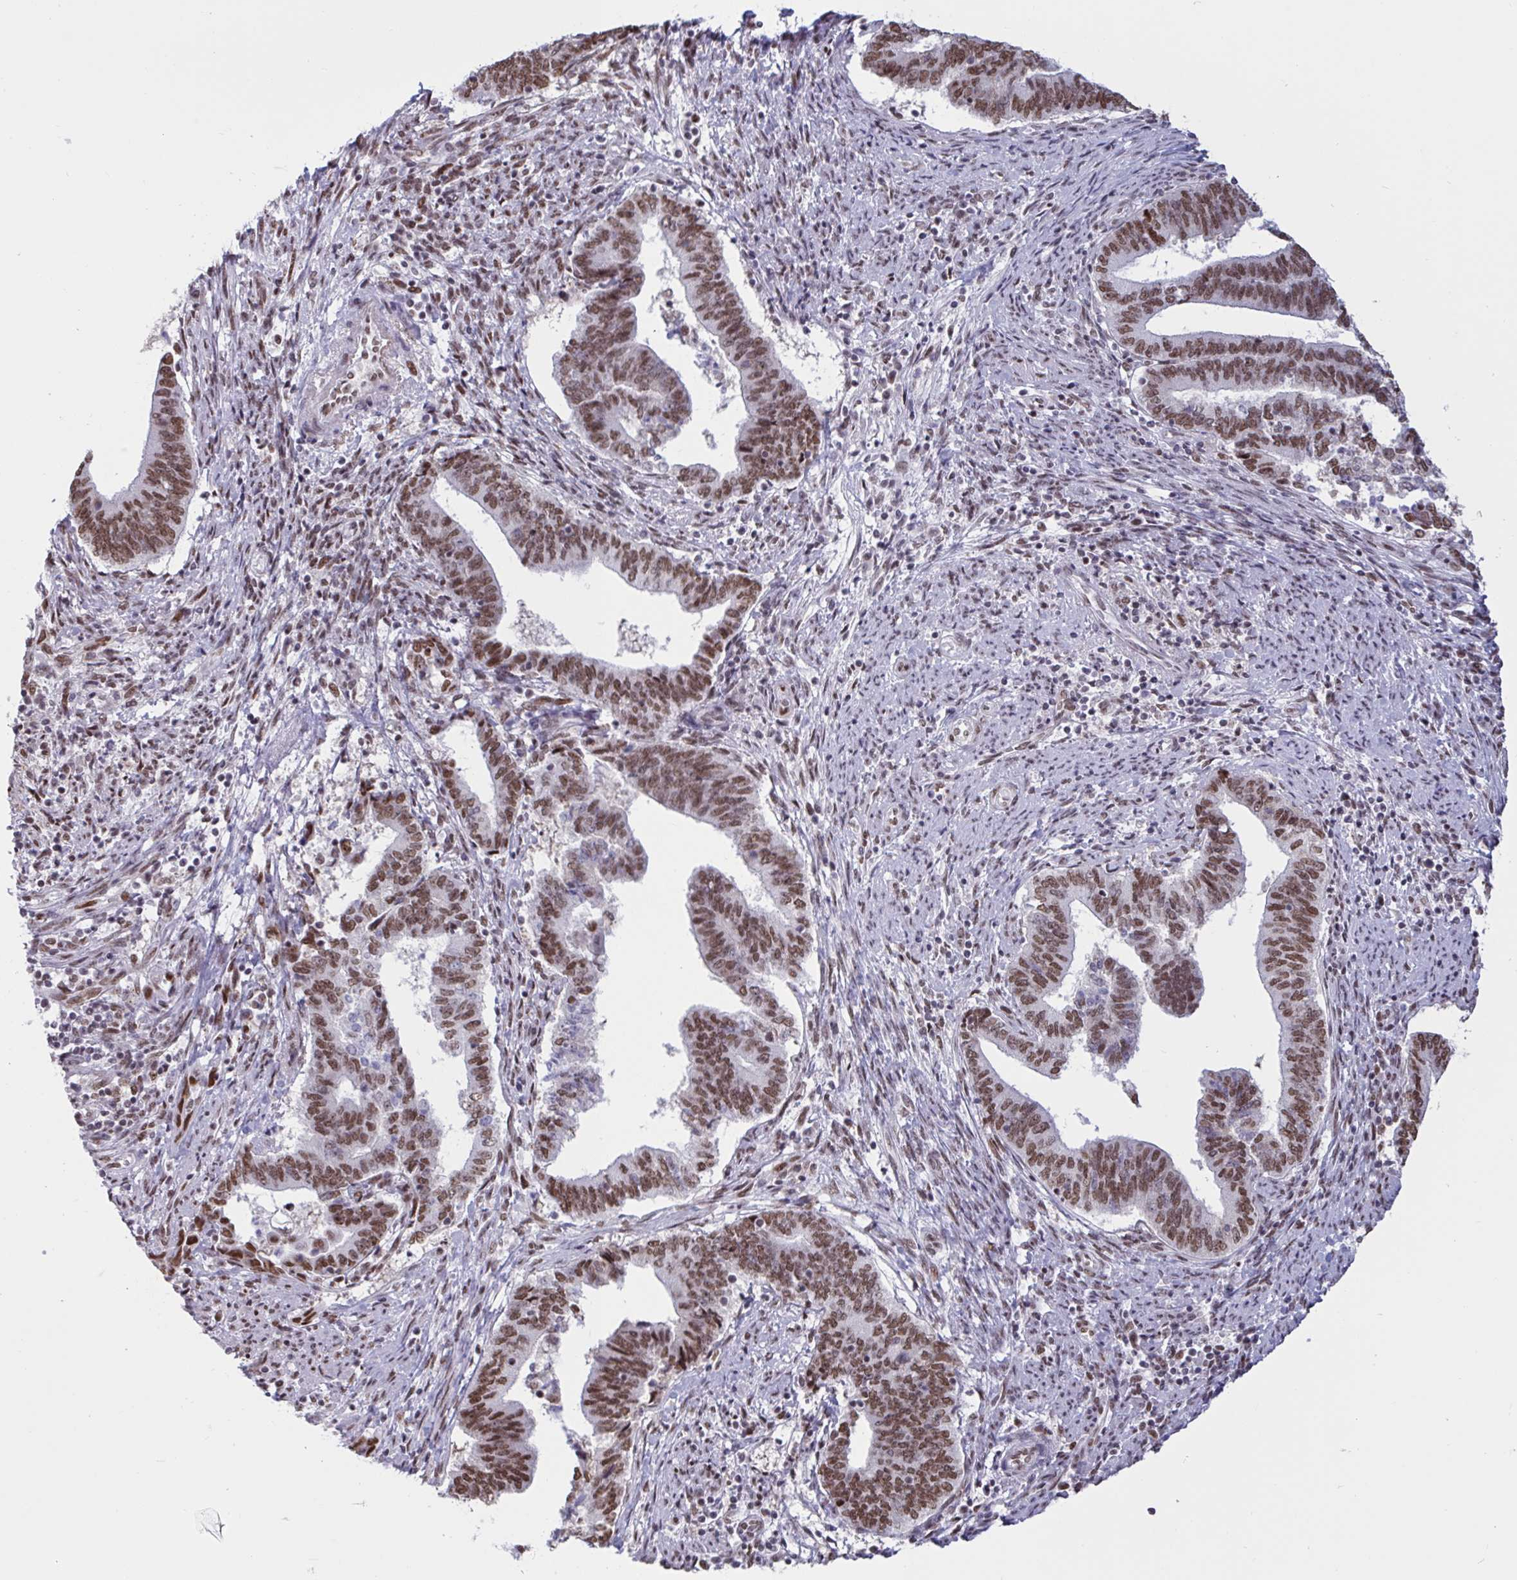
{"staining": {"intensity": "moderate", "quantity": ">75%", "location": "nuclear"}, "tissue": "endometrial cancer", "cell_type": "Tumor cells", "image_type": "cancer", "snomed": [{"axis": "morphology", "description": "Adenocarcinoma, NOS"}, {"axis": "topography", "description": "Endometrium"}], "caption": "This is a histology image of immunohistochemistry (IHC) staining of endometrial adenocarcinoma, which shows moderate positivity in the nuclear of tumor cells.", "gene": "CBFA2T2", "patient": {"sex": "female", "age": 65}}